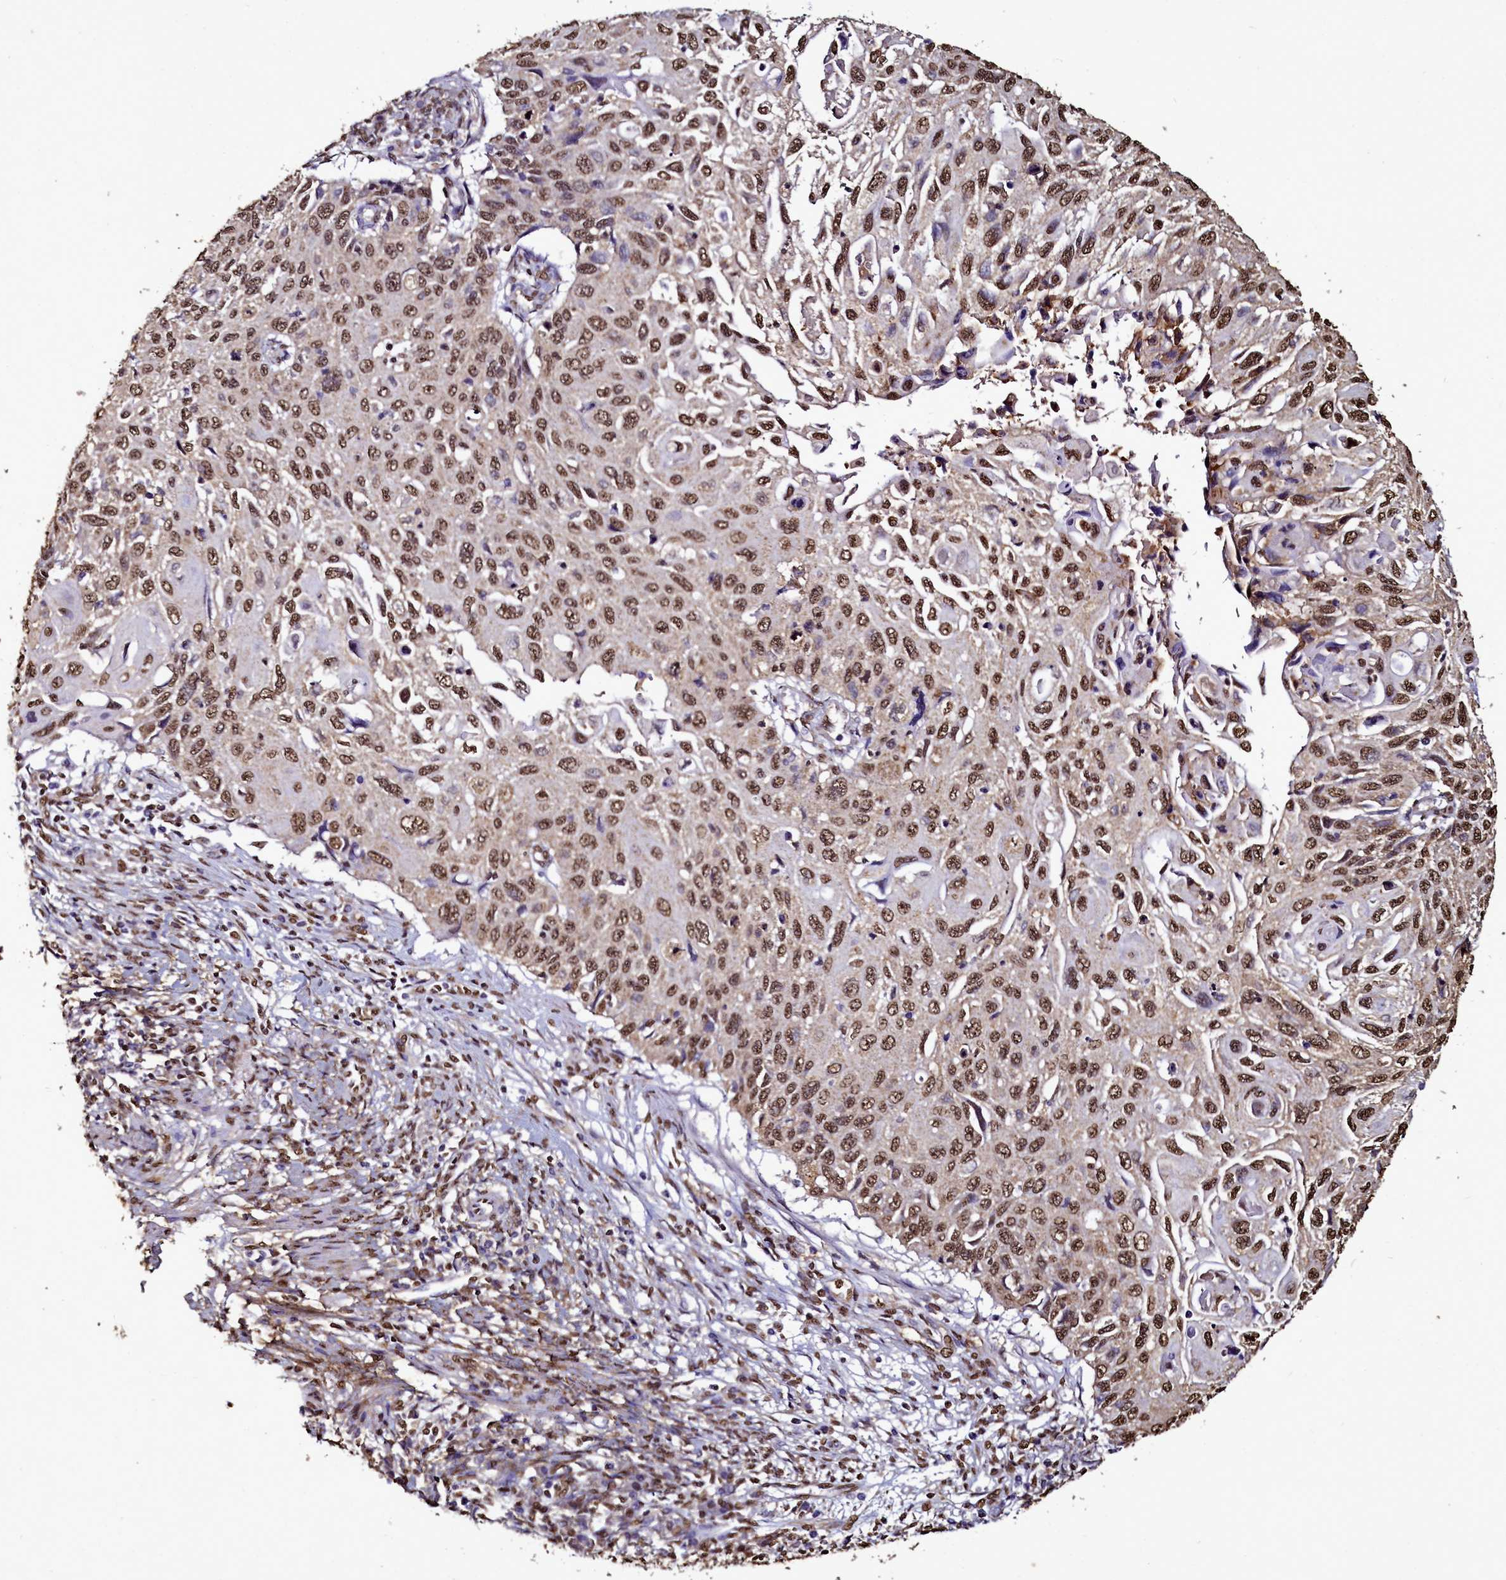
{"staining": {"intensity": "moderate", "quantity": ">75%", "location": "nuclear"}, "tissue": "cervical cancer", "cell_type": "Tumor cells", "image_type": "cancer", "snomed": [{"axis": "morphology", "description": "Squamous cell carcinoma, NOS"}, {"axis": "topography", "description": "Cervix"}], "caption": "DAB (3,3'-diaminobenzidine) immunohistochemical staining of squamous cell carcinoma (cervical) shows moderate nuclear protein staining in about >75% of tumor cells.", "gene": "TRIP6", "patient": {"sex": "female", "age": 70}}